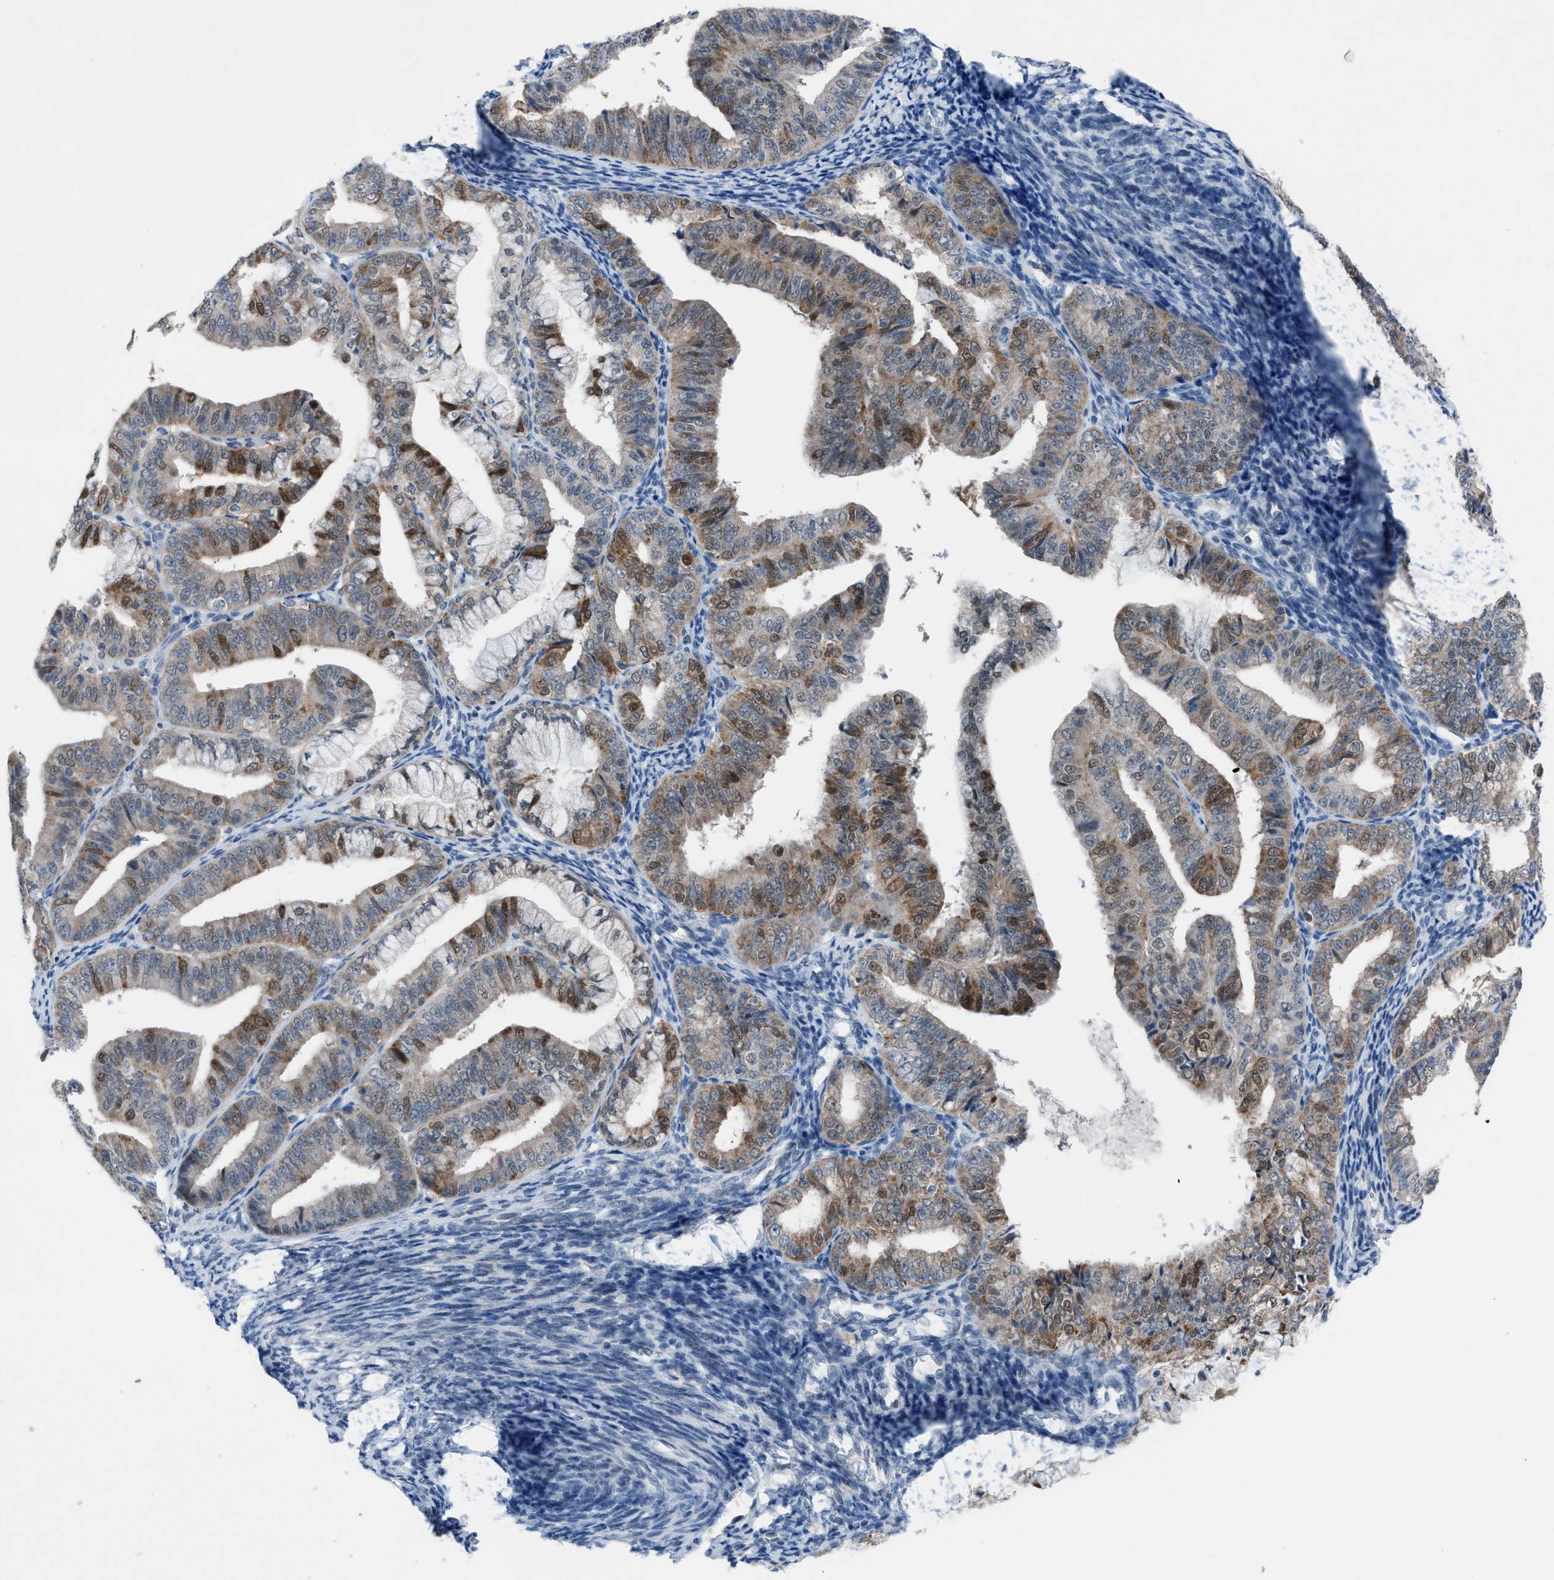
{"staining": {"intensity": "moderate", "quantity": "25%-75%", "location": "cytoplasmic/membranous"}, "tissue": "endometrial cancer", "cell_type": "Tumor cells", "image_type": "cancer", "snomed": [{"axis": "morphology", "description": "Adenocarcinoma, NOS"}, {"axis": "topography", "description": "Endometrium"}], "caption": "Immunohistochemistry staining of adenocarcinoma (endometrial), which exhibits medium levels of moderate cytoplasmic/membranous staining in approximately 25%-75% of tumor cells indicating moderate cytoplasmic/membranous protein expression. The staining was performed using DAB (3,3'-diaminobenzidine) (brown) for protein detection and nuclei were counterstained in hematoxylin (blue).", "gene": "ANAPC11", "patient": {"sex": "female", "age": 63}}